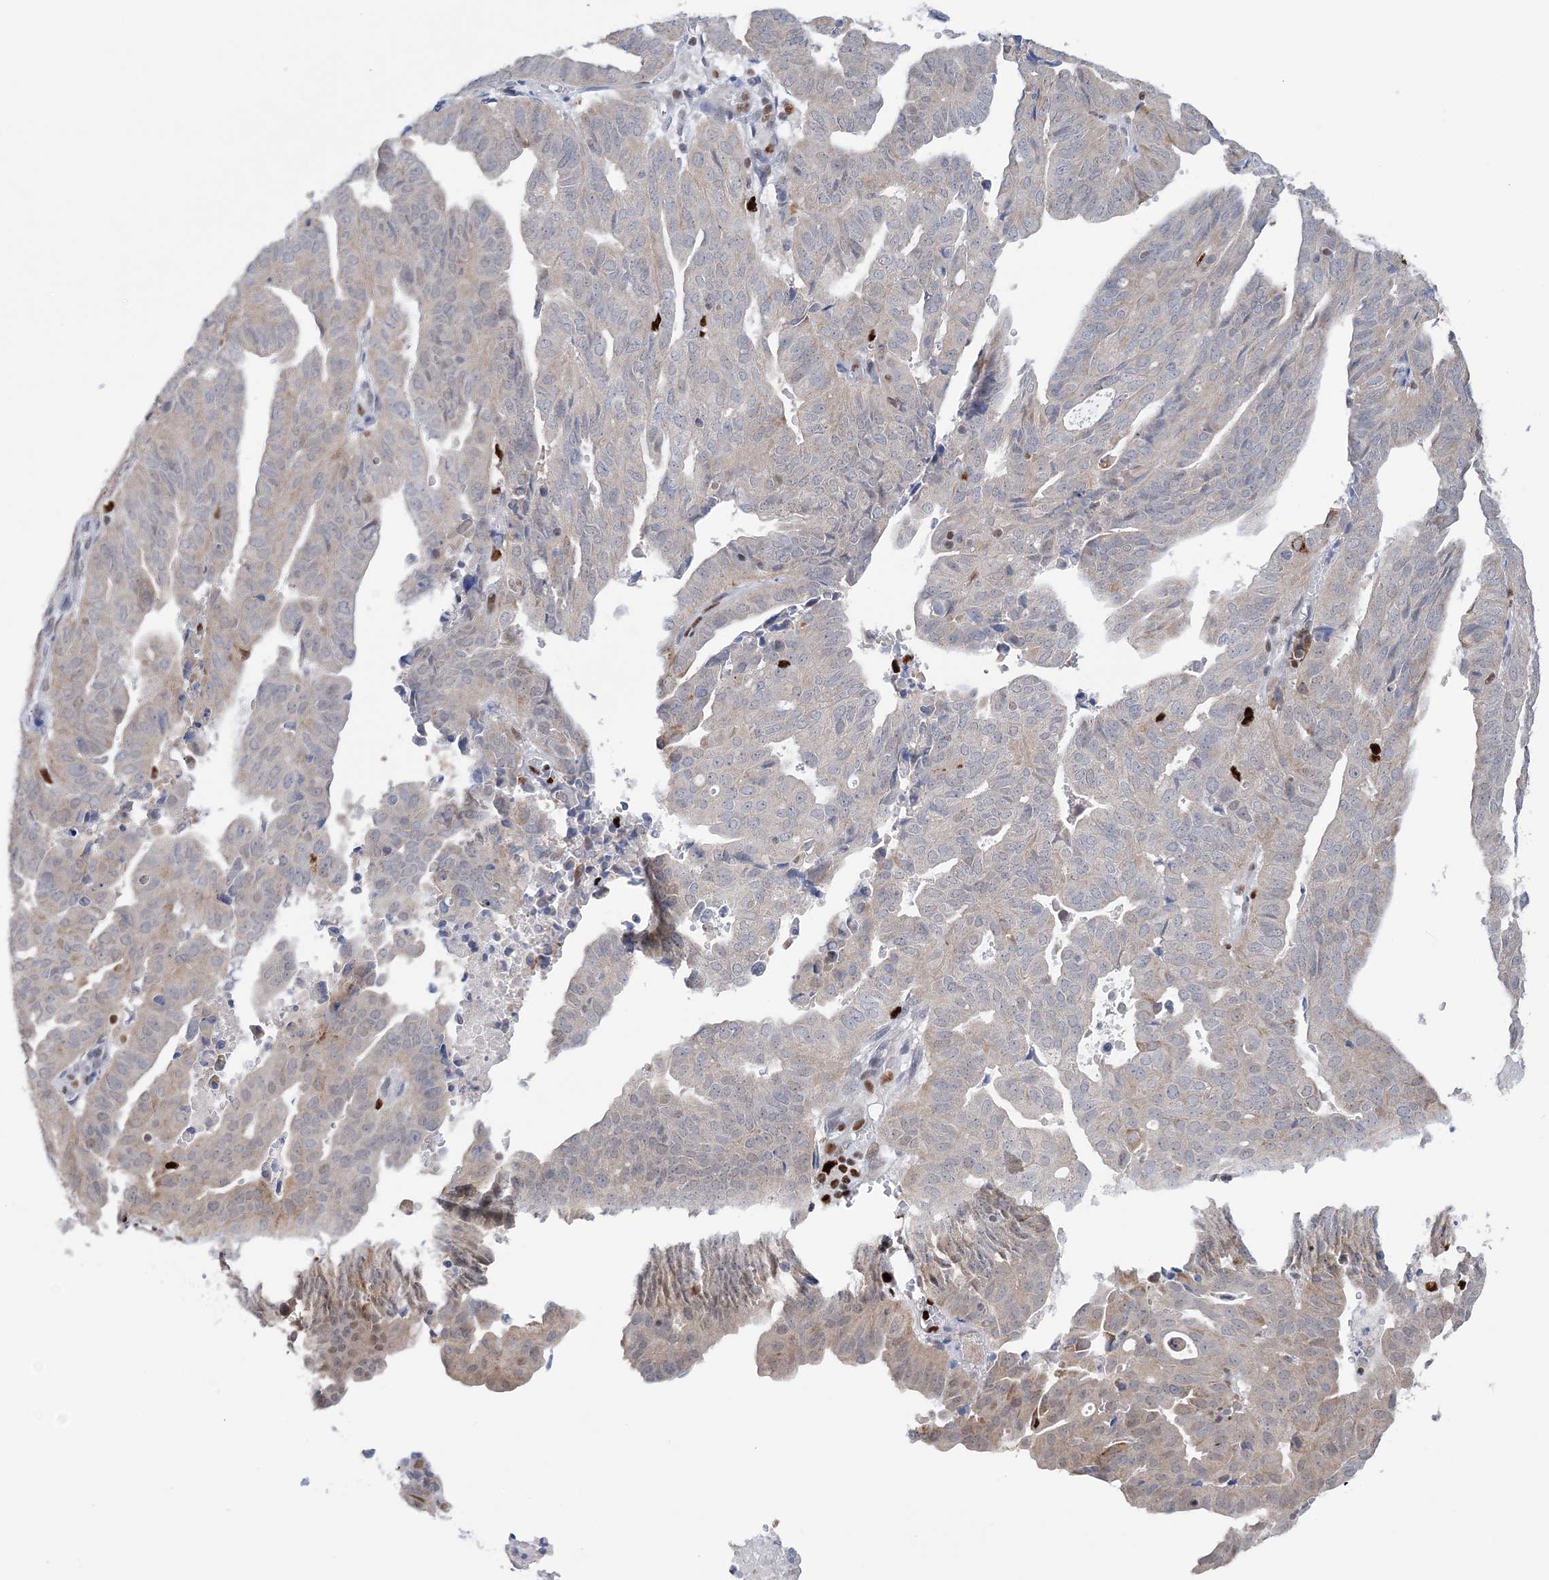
{"staining": {"intensity": "weak", "quantity": "<25%", "location": "nuclear"}, "tissue": "endometrial cancer", "cell_type": "Tumor cells", "image_type": "cancer", "snomed": [{"axis": "morphology", "description": "Adenocarcinoma, NOS"}, {"axis": "topography", "description": "Uterus"}], "caption": "A photomicrograph of human adenocarcinoma (endometrial) is negative for staining in tumor cells. (DAB immunohistochemistry (IHC) with hematoxylin counter stain).", "gene": "NIT2", "patient": {"sex": "female", "age": 77}}